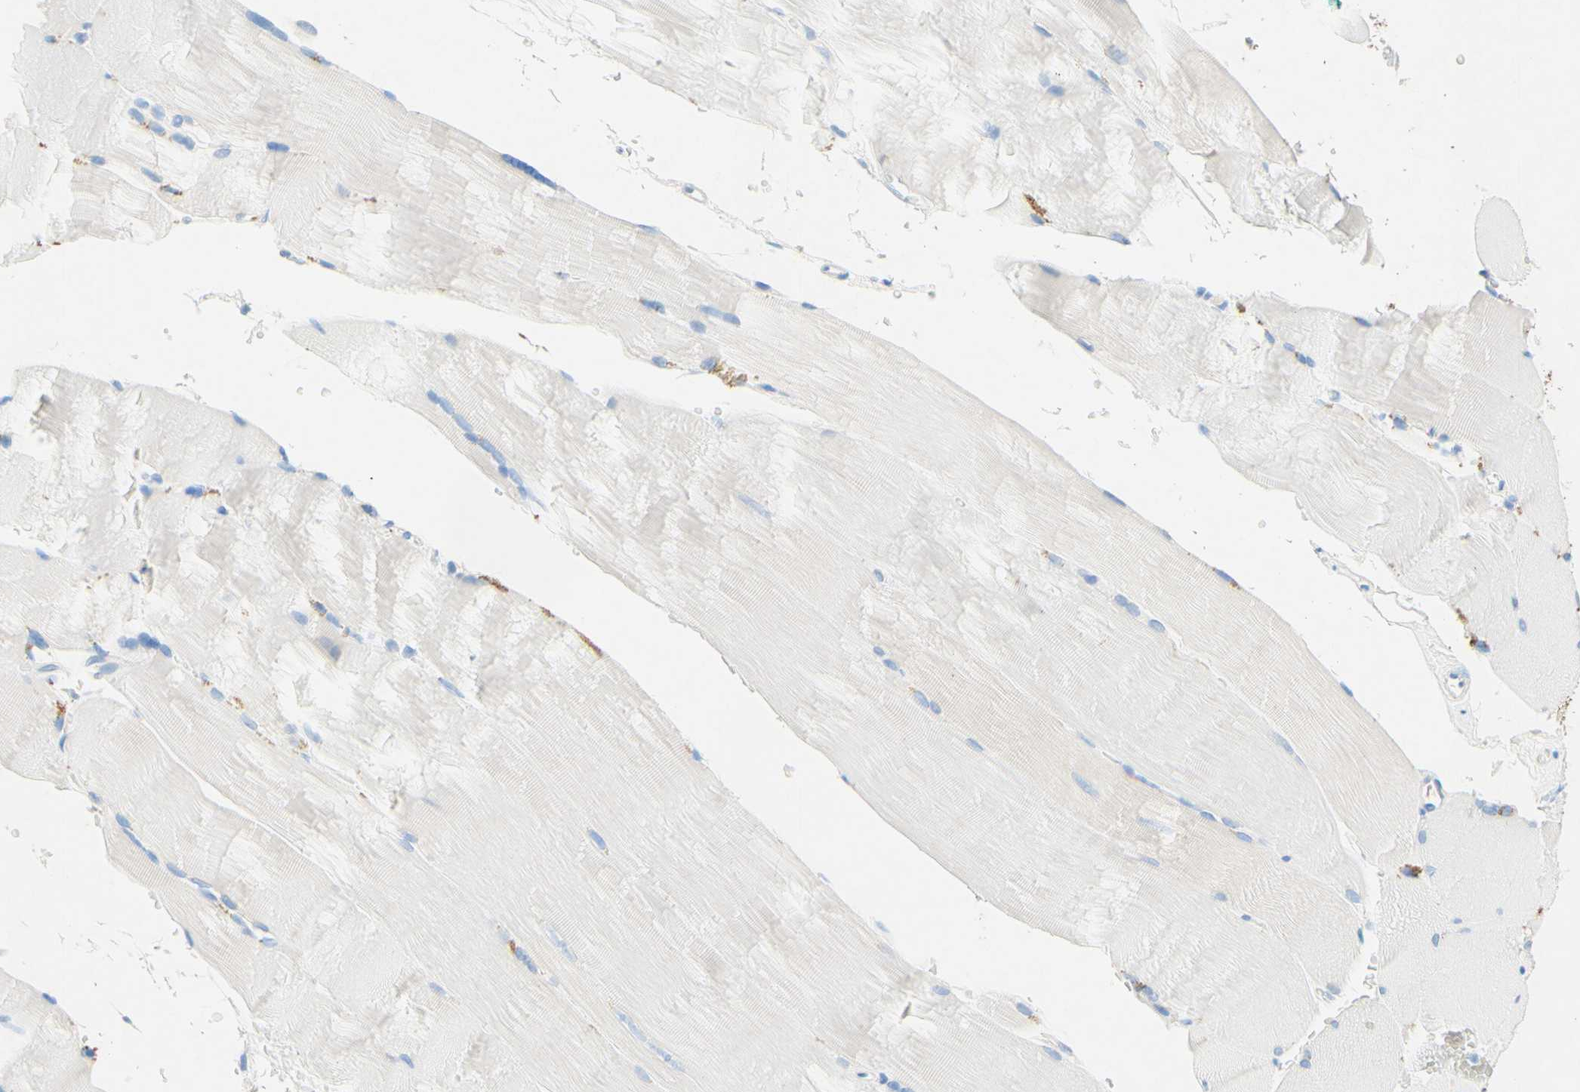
{"staining": {"intensity": "negative", "quantity": "none", "location": "none"}, "tissue": "skeletal muscle", "cell_type": "Myocytes", "image_type": "normal", "snomed": [{"axis": "morphology", "description": "Normal tissue, NOS"}, {"axis": "topography", "description": "Skin"}, {"axis": "topography", "description": "Skeletal muscle"}], "caption": "DAB (3,3'-diaminobenzidine) immunohistochemical staining of normal skeletal muscle exhibits no significant staining in myocytes. (DAB IHC visualized using brightfield microscopy, high magnification).", "gene": "SLC46A1", "patient": {"sex": "male", "age": 83}}